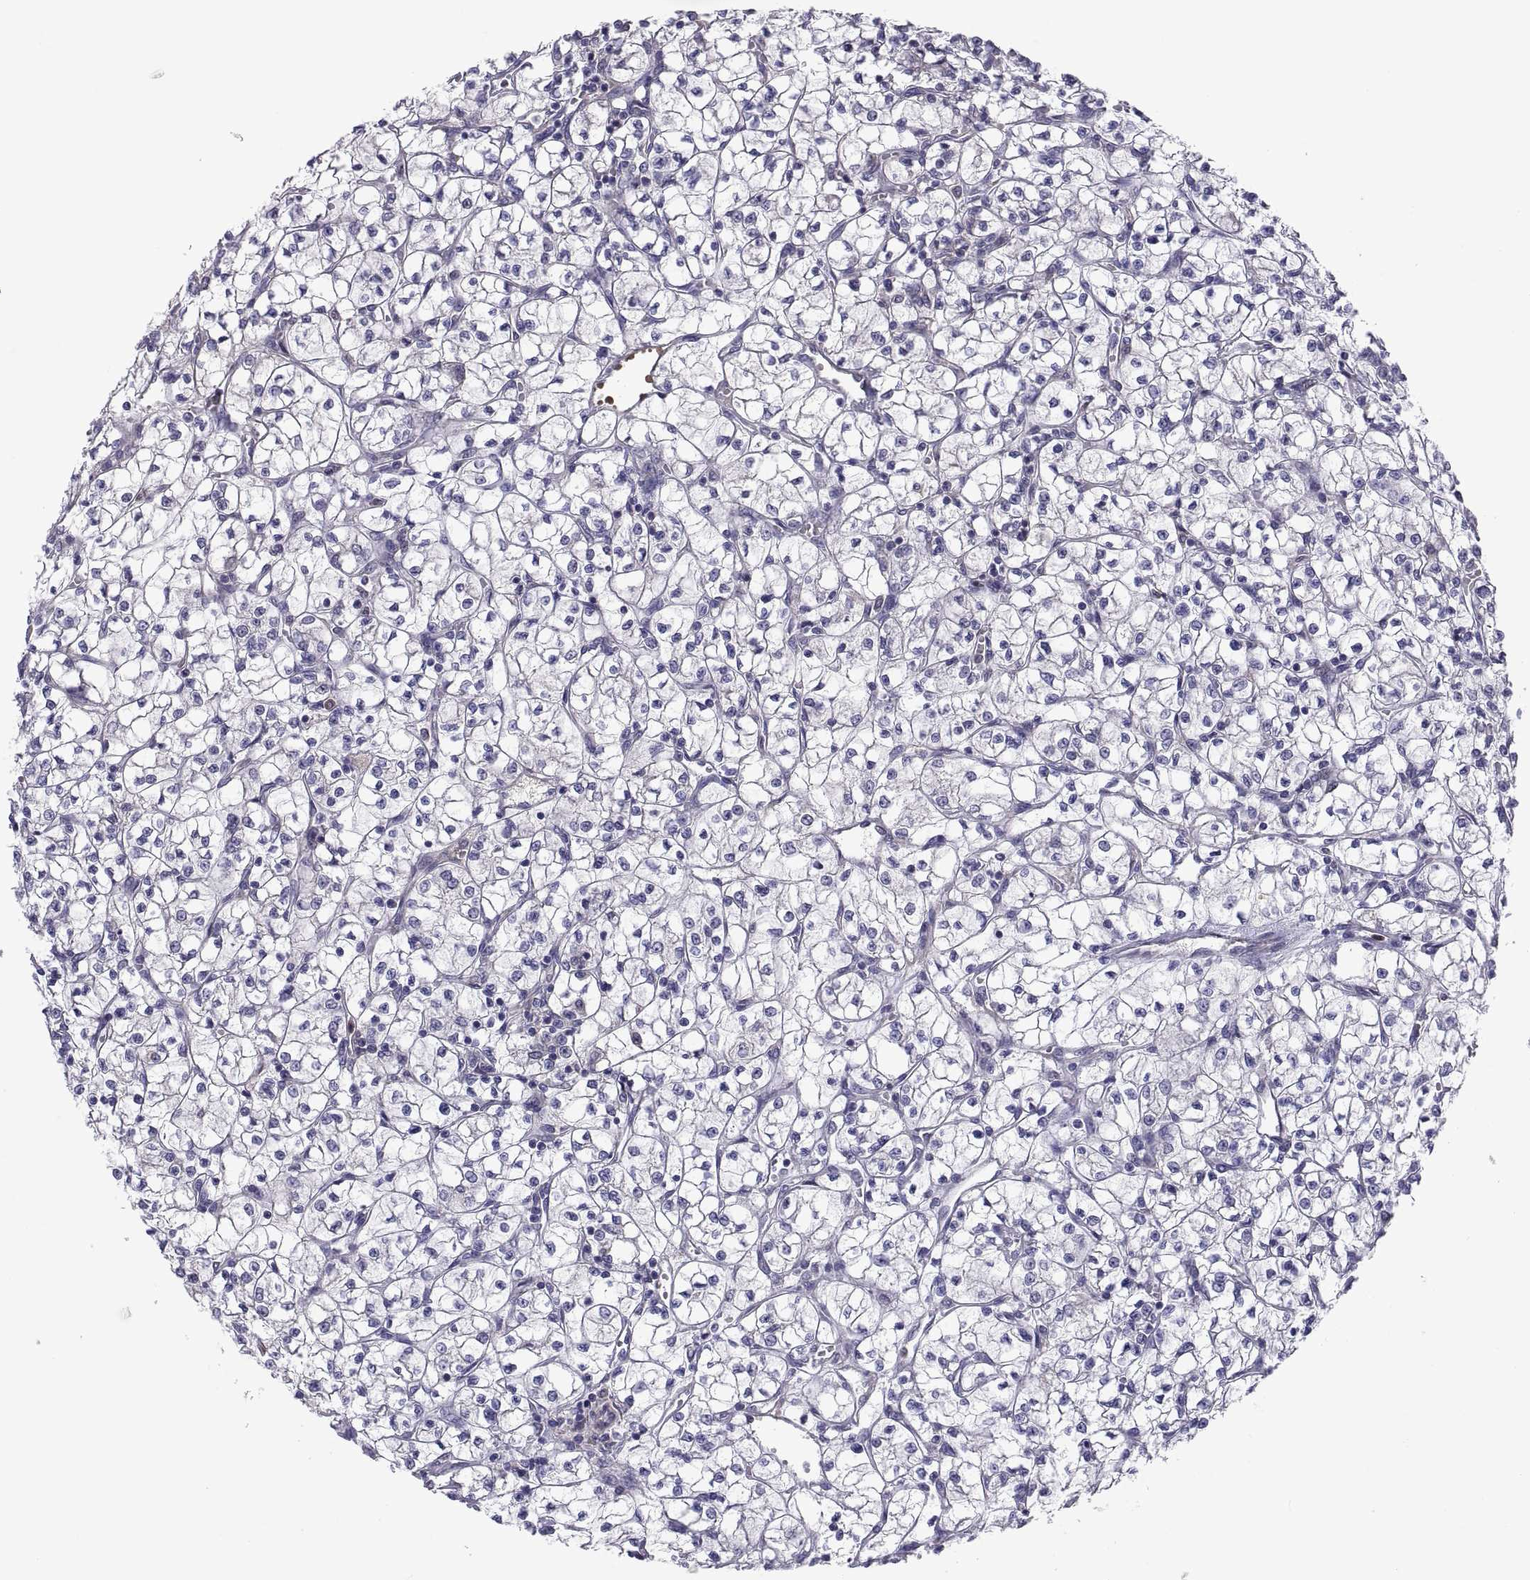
{"staining": {"intensity": "negative", "quantity": "none", "location": "none"}, "tissue": "renal cancer", "cell_type": "Tumor cells", "image_type": "cancer", "snomed": [{"axis": "morphology", "description": "Adenocarcinoma, NOS"}, {"axis": "topography", "description": "Kidney"}], "caption": "Immunohistochemistry (IHC) of human renal cancer (adenocarcinoma) reveals no expression in tumor cells.", "gene": "PKP1", "patient": {"sex": "female", "age": 64}}